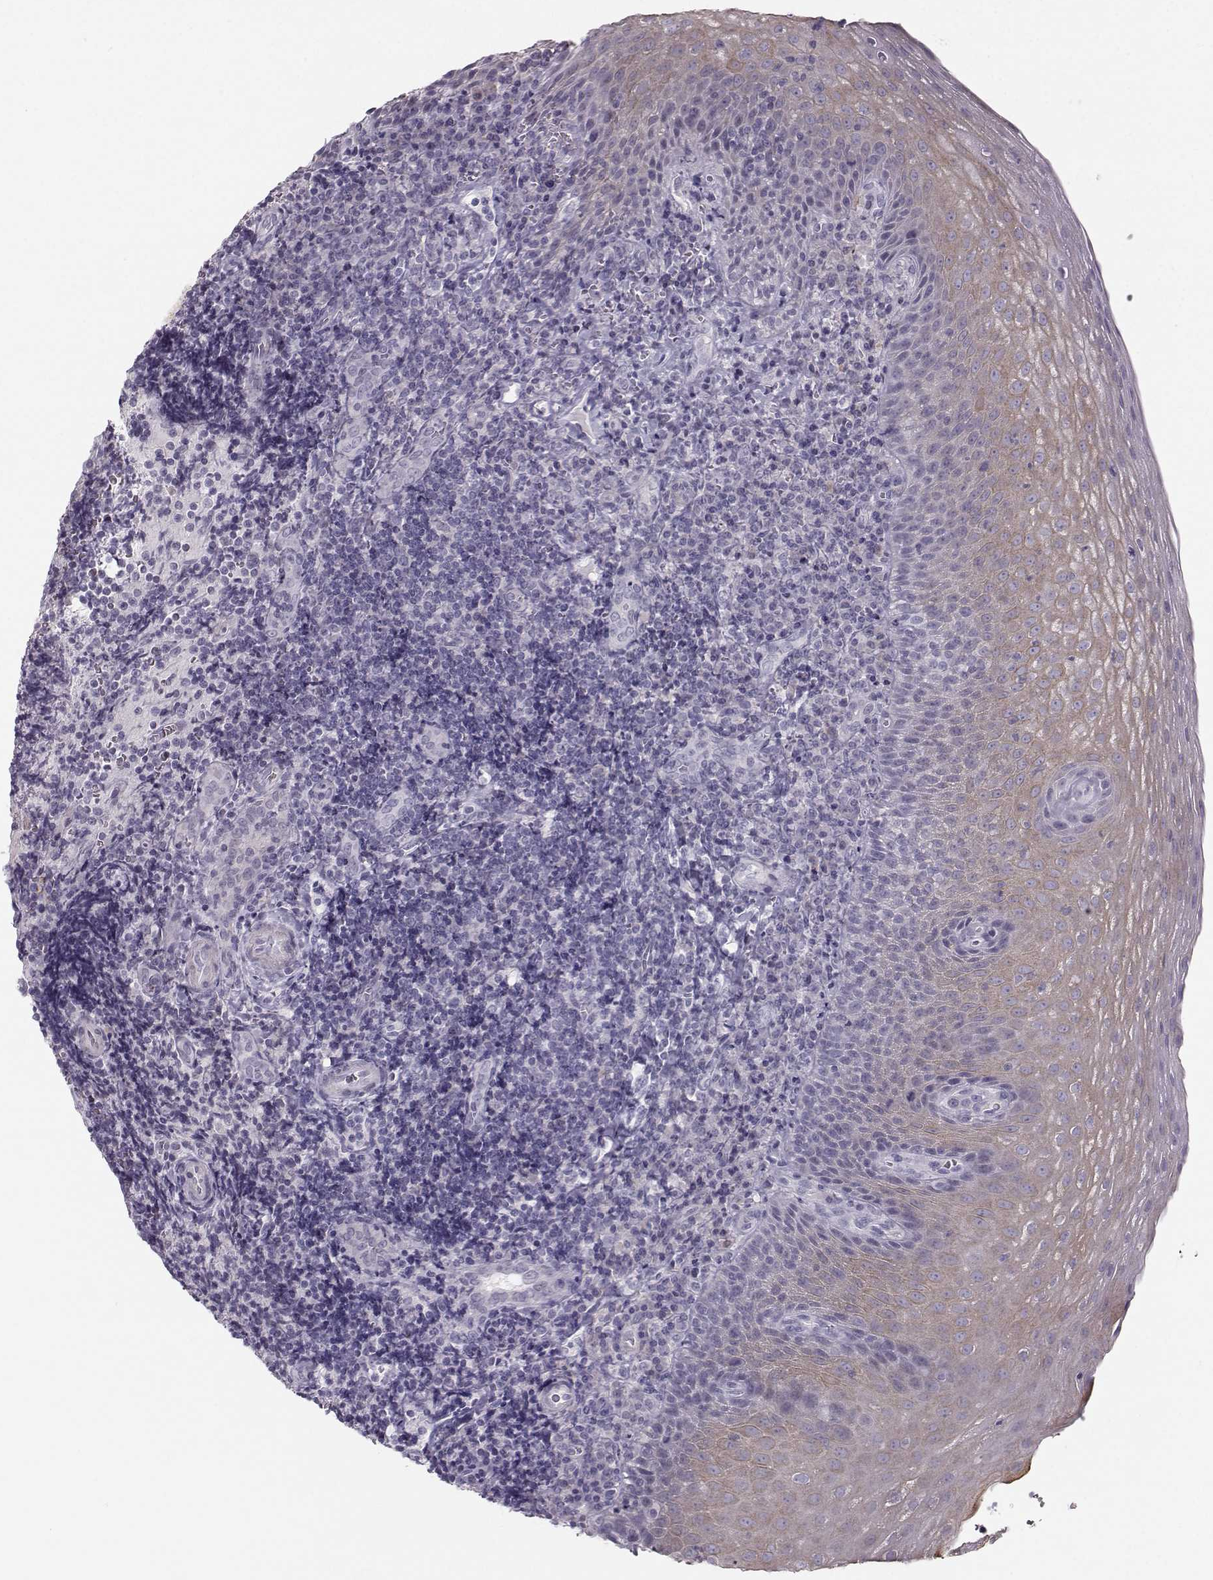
{"staining": {"intensity": "negative", "quantity": "none", "location": "none"}, "tissue": "tonsil", "cell_type": "Germinal center cells", "image_type": "normal", "snomed": [{"axis": "morphology", "description": "Normal tissue, NOS"}, {"axis": "morphology", "description": "Inflammation, NOS"}, {"axis": "topography", "description": "Tonsil"}], "caption": "The histopathology image displays no staining of germinal center cells in benign tonsil.", "gene": "CASR", "patient": {"sex": "female", "age": 31}}